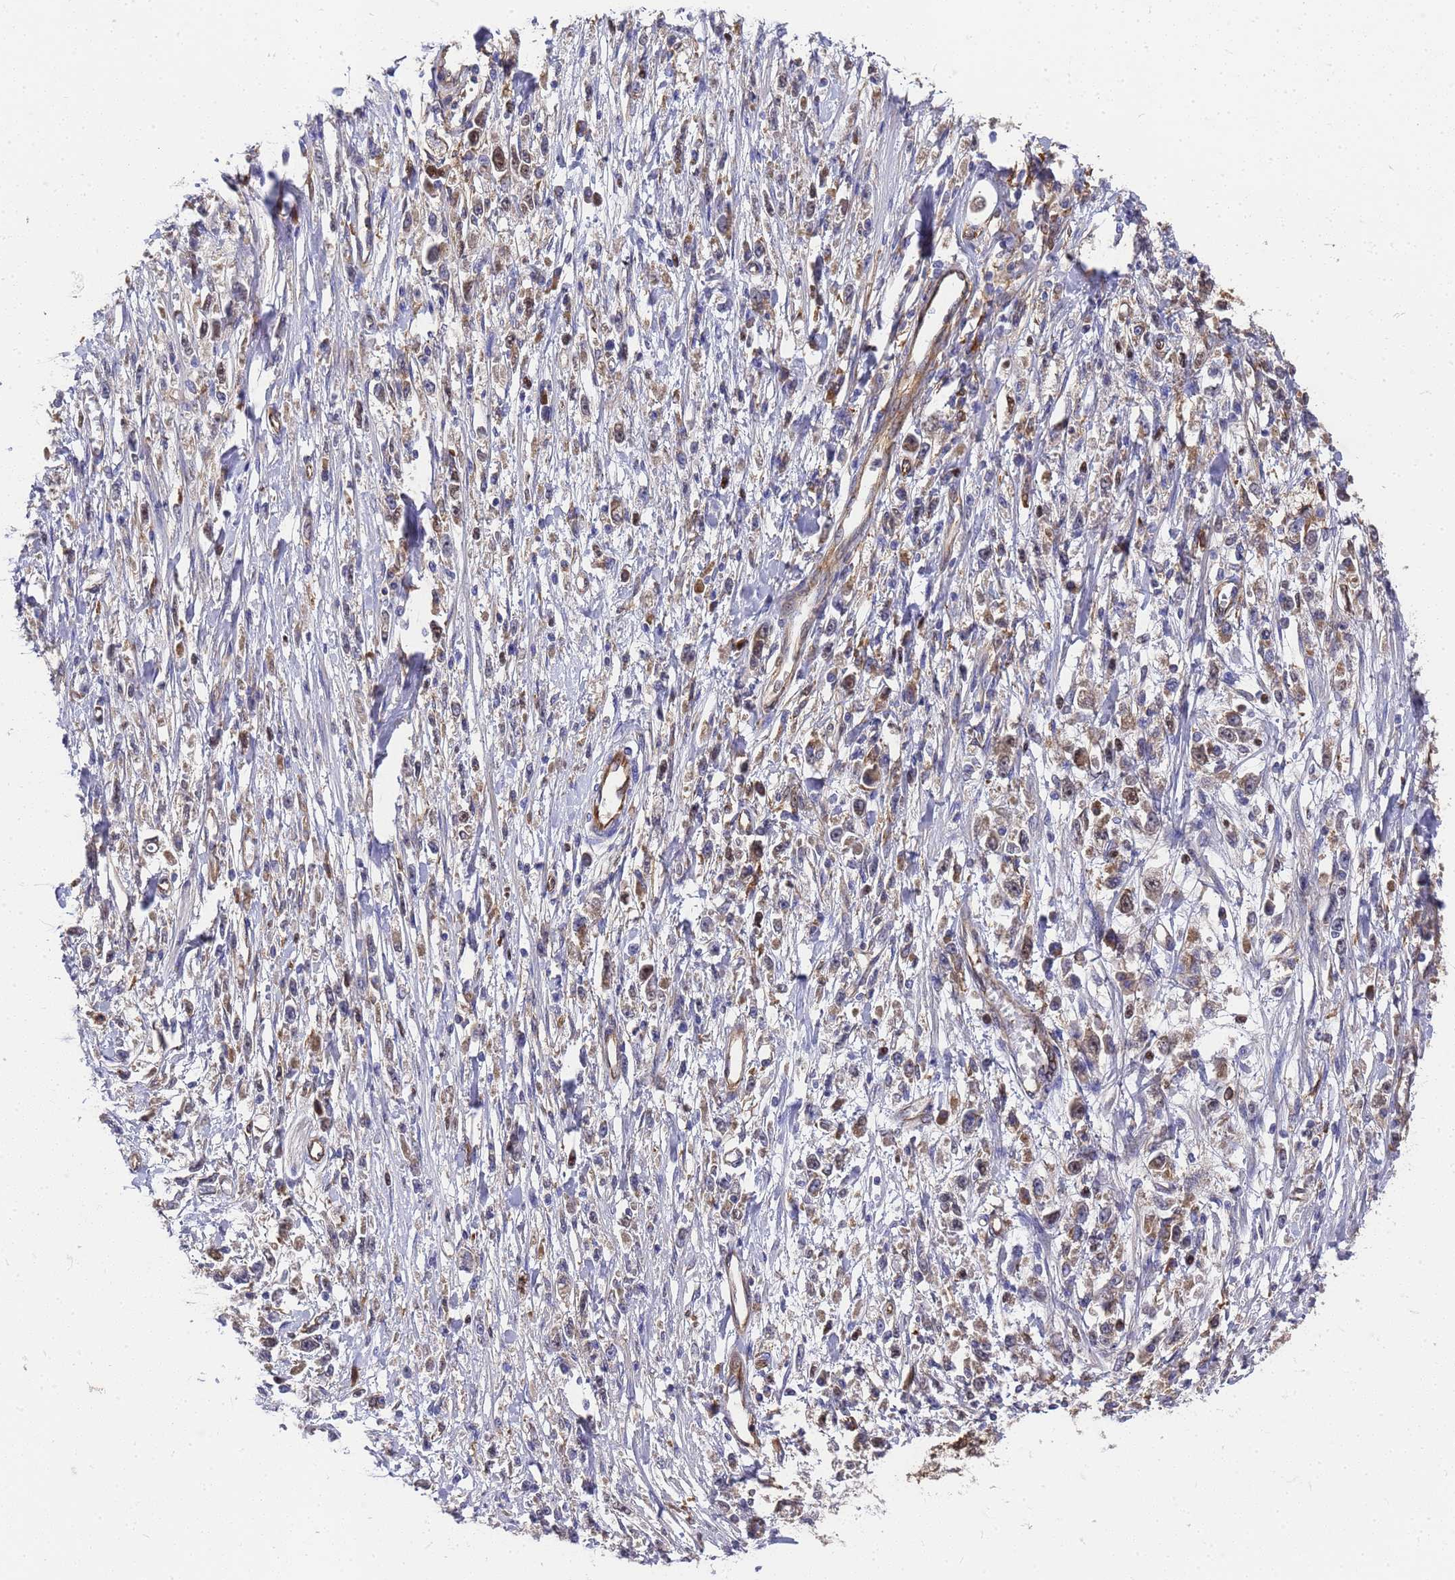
{"staining": {"intensity": "moderate", "quantity": "<25%", "location": "cytoplasmic/membranous,nuclear"}, "tissue": "stomach cancer", "cell_type": "Tumor cells", "image_type": "cancer", "snomed": [{"axis": "morphology", "description": "Adenocarcinoma, NOS"}, {"axis": "topography", "description": "Stomach"}], "caption": "A brown stain labels moderate cytoplasmic/membranous and nuclear expression of a protein in human stomach adenocarcinoma tumor cells.", "gene": "SLC35E2B", "patient": {"sex": "female", "age": 59}}